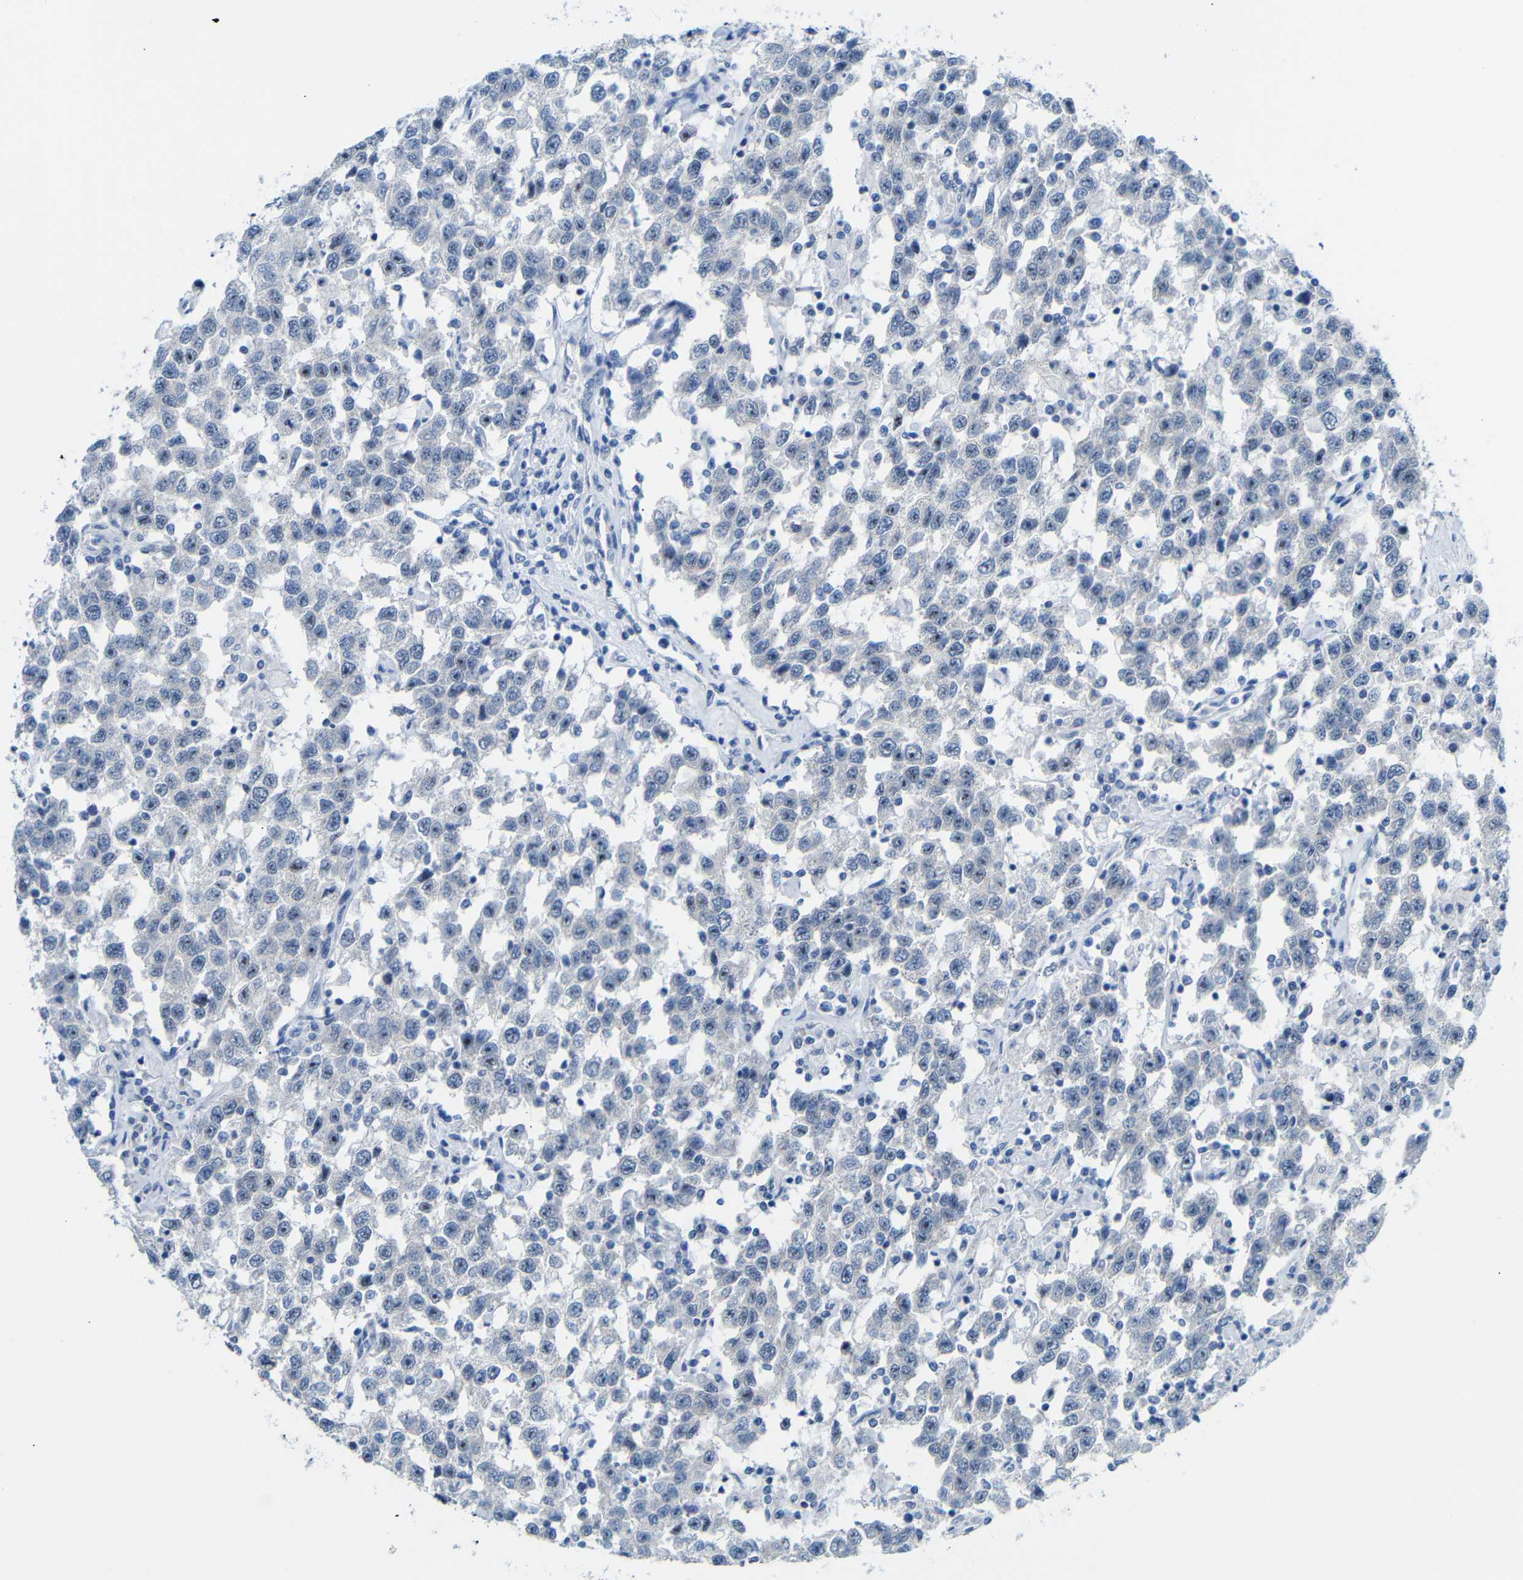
{"staining": {"intensity": "moderate", "quantity": "<25%", "location": "nuclear"}, "tissue": "testis cancer", "cell_type": "Tumor cells", "image_type": "cancer", "snomed": [{"axis": "morphology", "description": "Seminoma, NOS"}, {"axis": "topography", "description": "Testis"}], "caption": "A high-resolution micrograph shows immunohistochemistry staining of seminoma (testis), which shows moderate nuclear positivity in approximately <25% of tumor cells.", "gene": "C1orf210", "patient": {"sex": "male", "age": 41}}